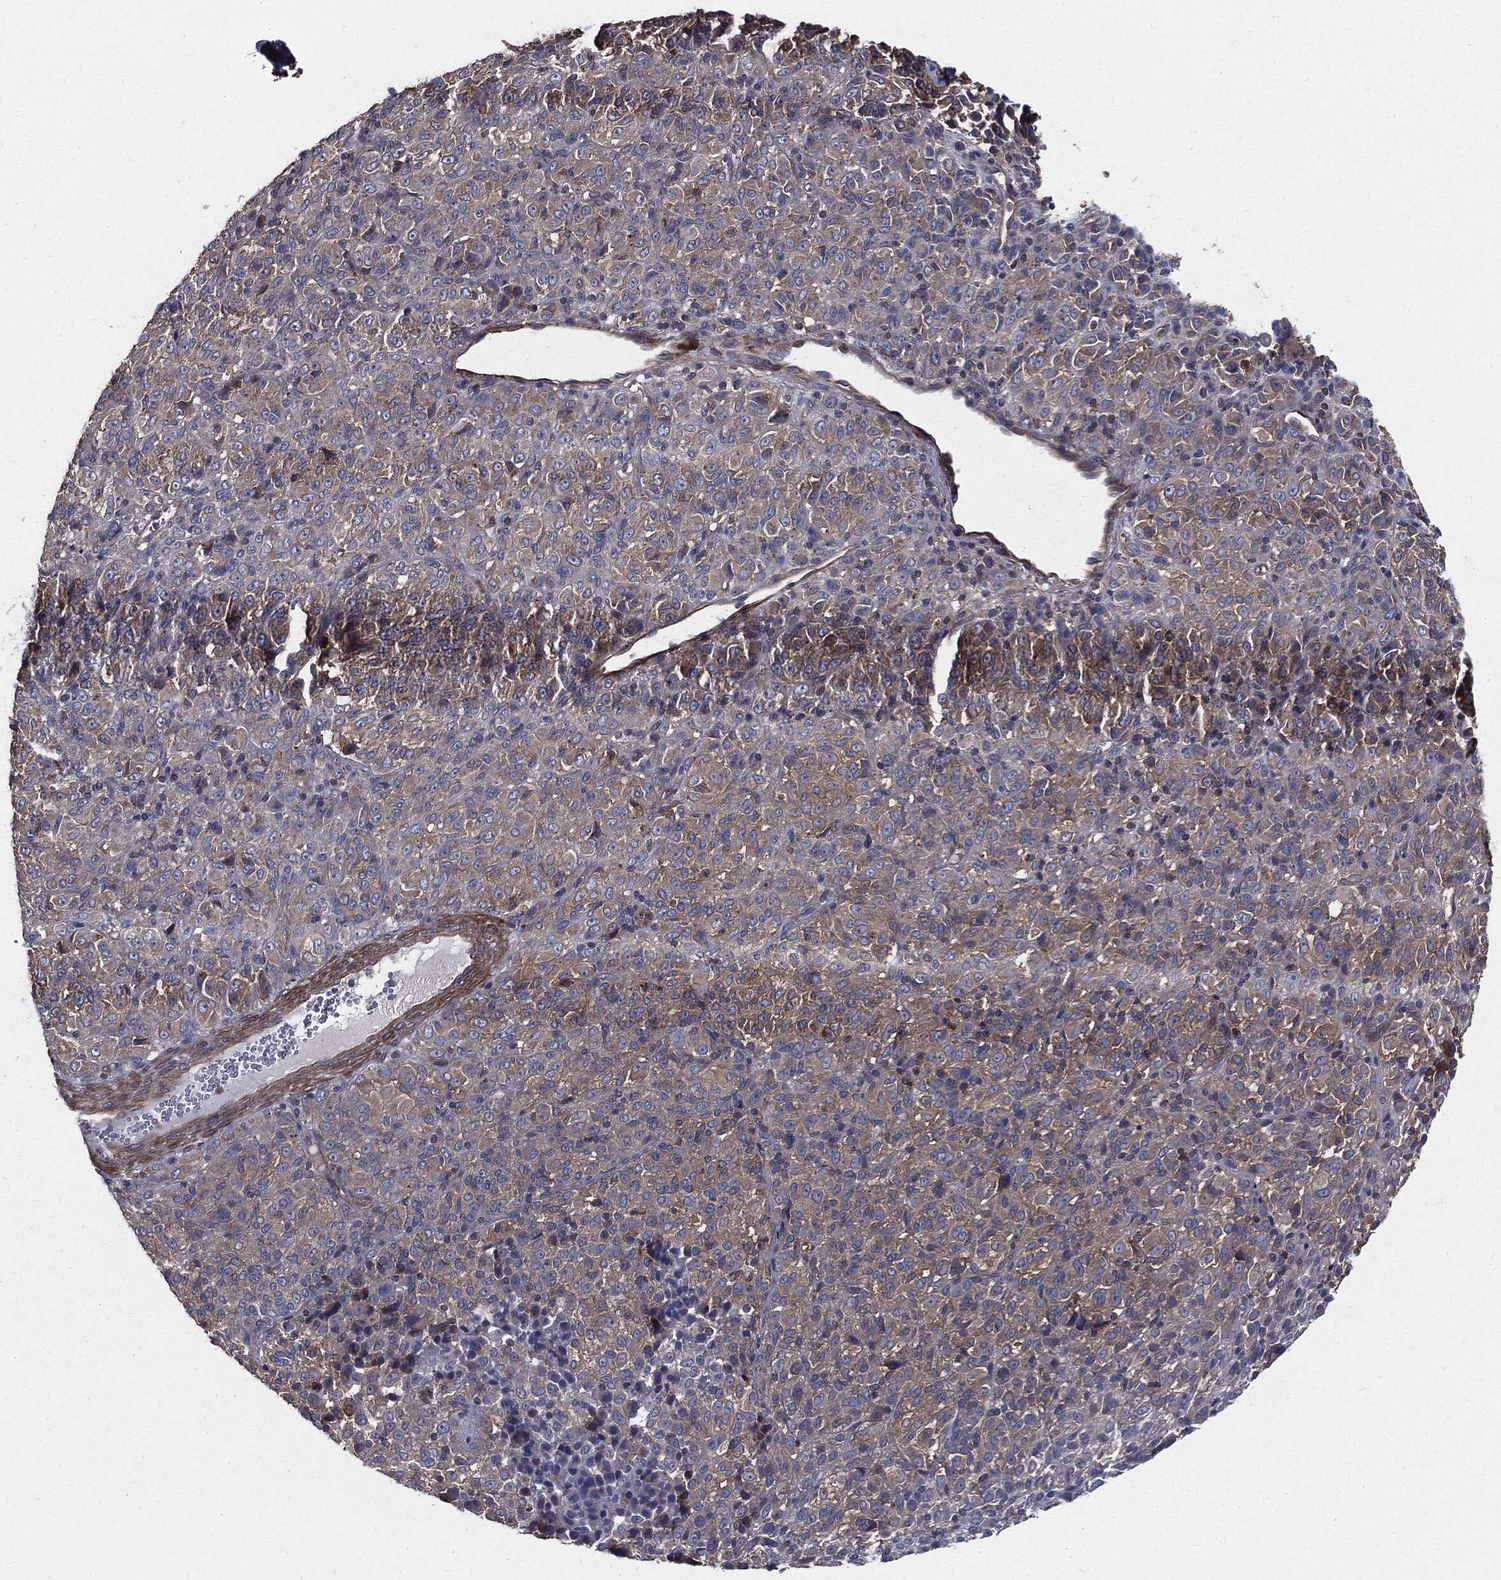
{"staining": {"intensity": "weak", "quantity": "<25%", "location": "cytoplasmic/membranous"}, "tissue": "melanoma", "cell_type": "Tumor cells", "image_type": "cancer", "snomed": [{"axis": "morphology", "description": "Malignant melanoma, Metastatic site"}, {"axis": "topography", "description": "Brain"}], "caption": "Immunohistochemical staining of melanoma displays no significant staining in tumor cells.", "gene": "PDCD6IP", "patient": {"sex": "female", "age": 56}}